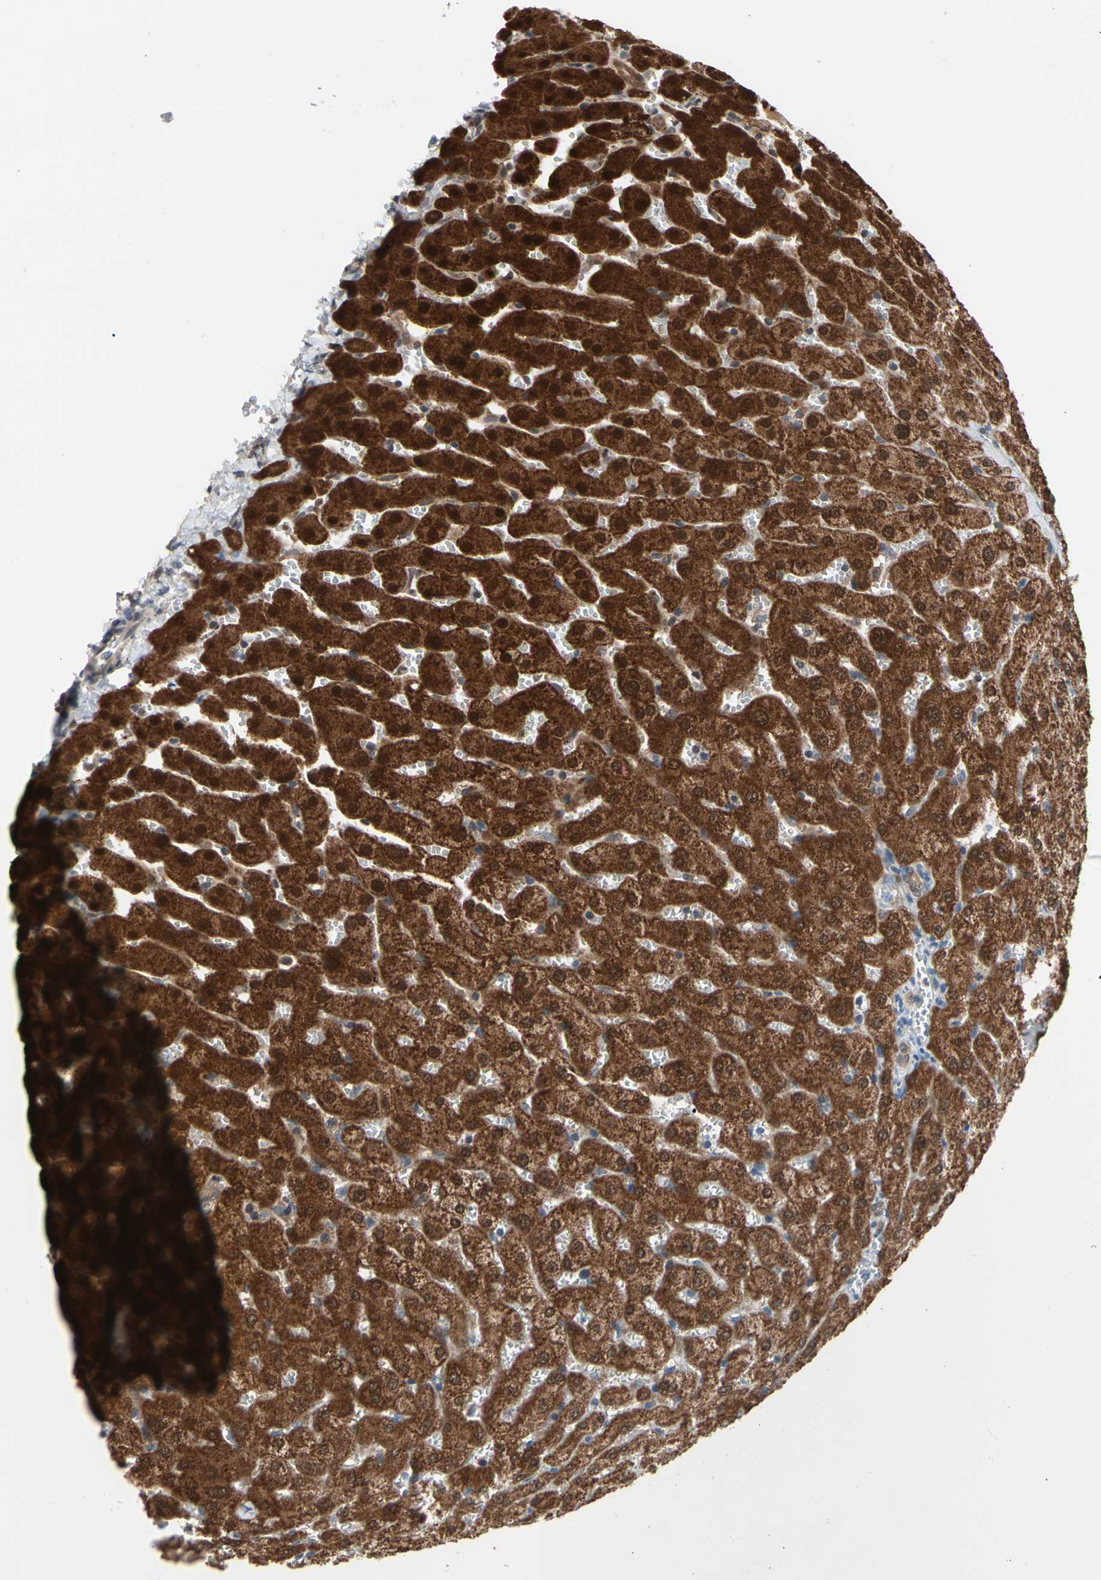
{"staining": {"intensity": "weak", "quantity": ">75%", "location": "cytoplasmic/membranous"}, "tissue": "liver", "cell_type": "Cholangiocytes", "image_type": "normal", "snomed": [{"axis": "morphology", "description": "Normal tissue, NOS"}, {"axis": "morphology", "description": "Fibrosis, NOS"}, {"axis": "topography", "description": "Liver"}], "caption": "A high-resolution image shows IHC staining of unremarkable liver, which demonstrates weak cytoplasmic/membranous positivity in about >75% of cholangiocytes. (Brightfield microscopy of DAB IHC at high magnification).", "gene": "MTHFS", "patient": {"sex": "female", "age": 29}}